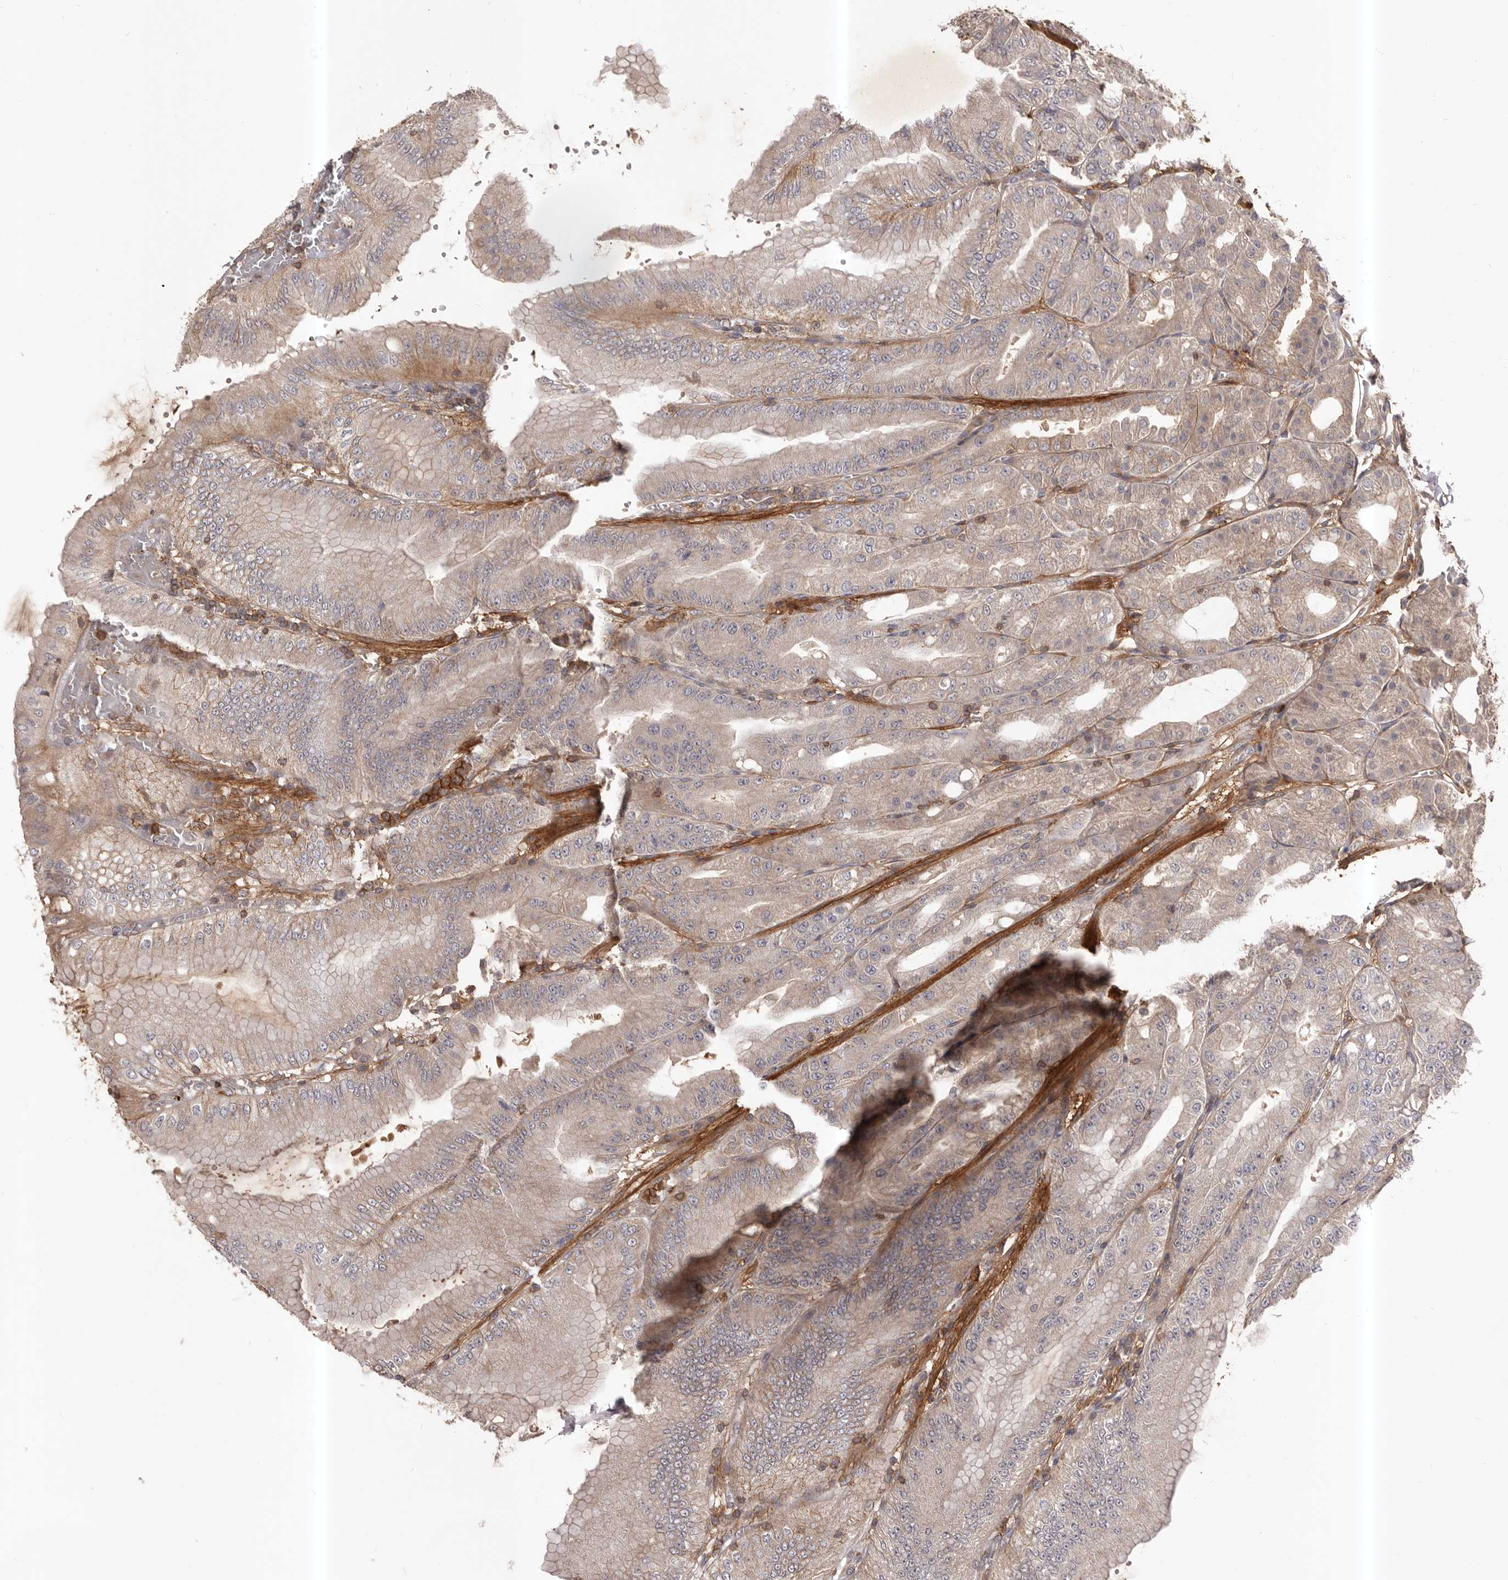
{"staining": {"intensity": "weak", "quantity": "25%-75%", "location": "cytoplasmic/membranous"}, "tissue": "stomach", "cell_type": "Glandular cells", "image_type": "normal", "snomed": [{"axis": "morphology", "description": "Normal tissue, NOS"}, {"axis": "topography", "description": "Stomach, lower"}], "caption": "DAB immunohistochemical staining of unremarkable stomach exhibits weak cytoplasmic/membranous protein expression in about 25%-75% of glandular cells.", "gene": "GLIPR2", "patient": {"sex": "male", "age": 71}}